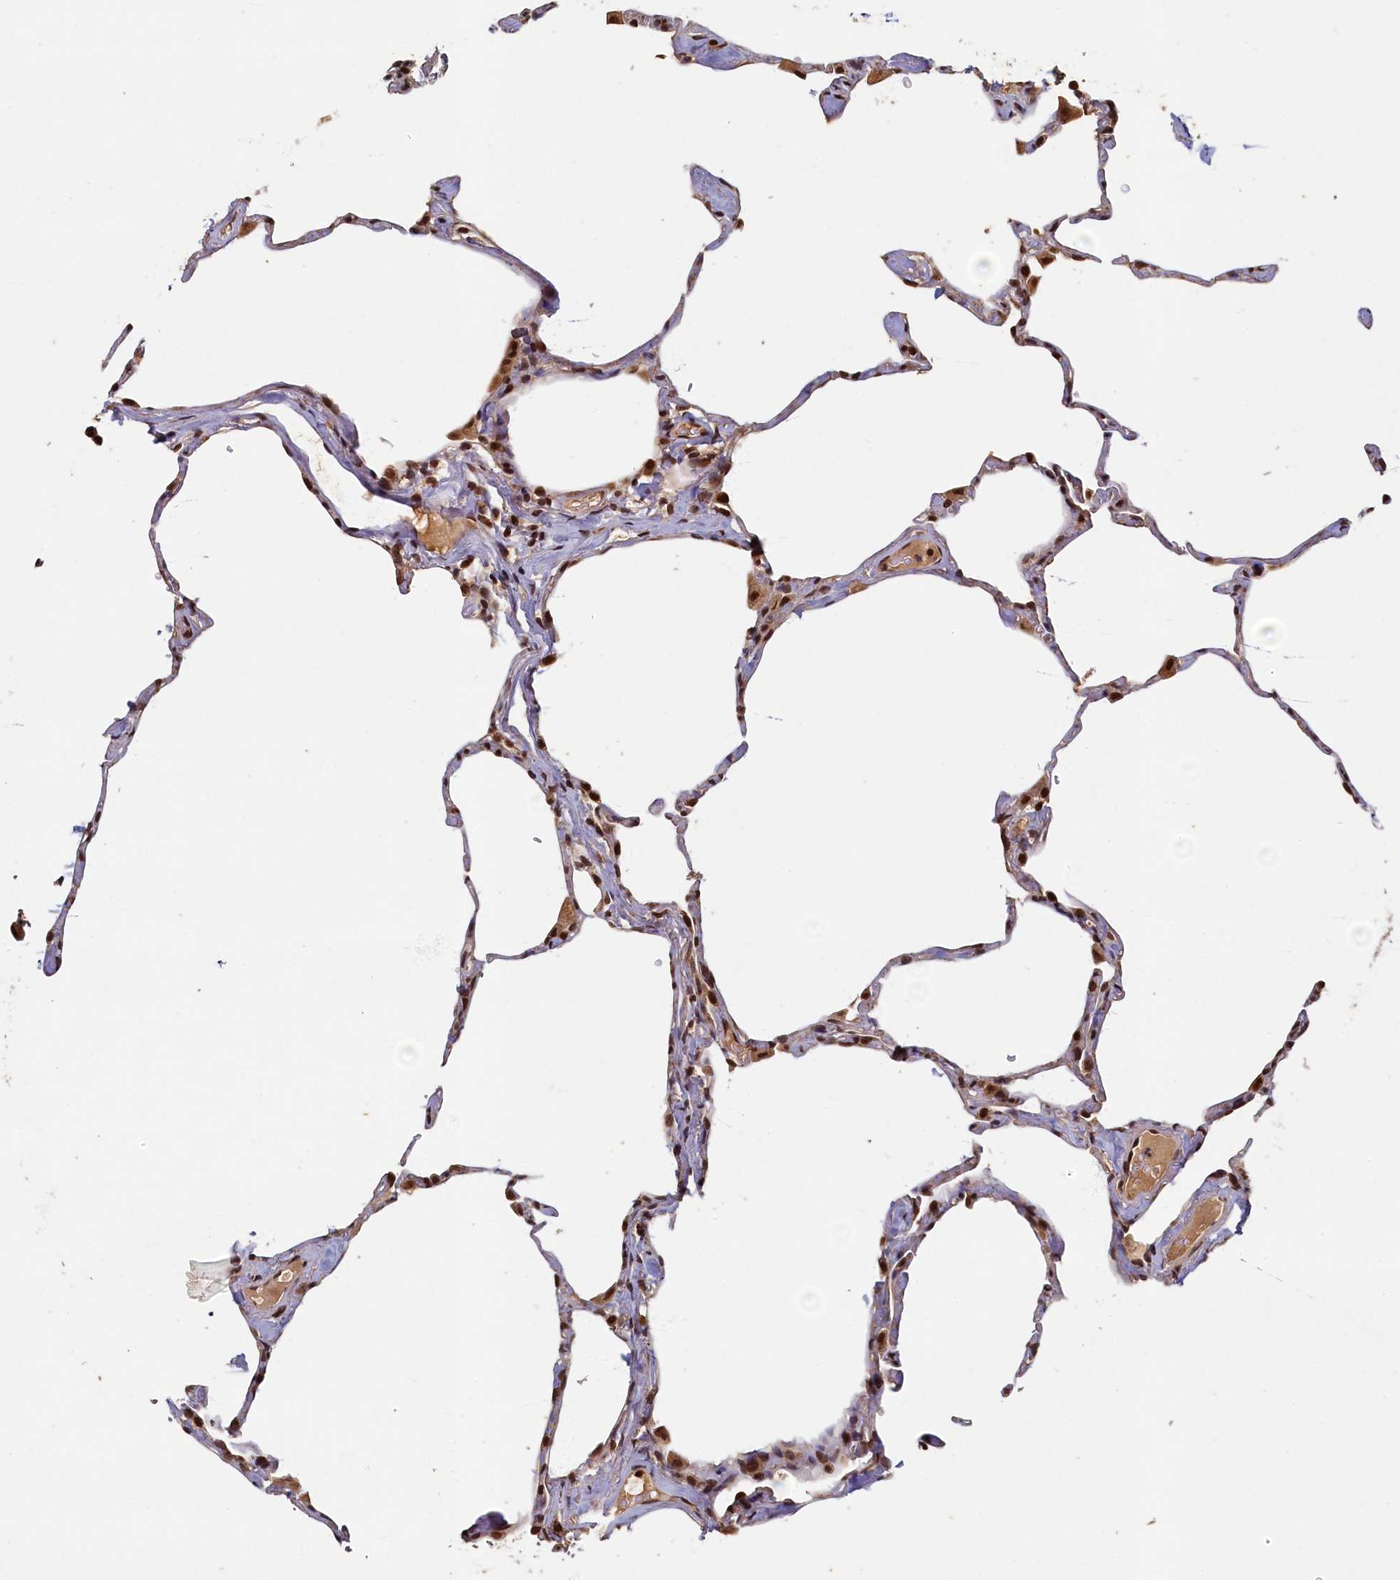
{"staining": {"intensity": "moderate", "quantity": "25%-75%", "location": "nuclear"}, "tissue": "lung", "cell_type": "Alveolar cells", "image_type": "normal", "snomed": [{"axis": "morphology", "description": "Normal tissue, NOS"}, {"axis": "topography", "description": "Lung"}], "caption": "Immunohistochemical staining of unremarkable lung shows moderate nuclear protein expression in about 25%-75% of alveolar cells. (IHC, brightfield microscopy, high magnification).", "gene": "CKAP2L", "patient": {"sex": "male", "age": 65}}